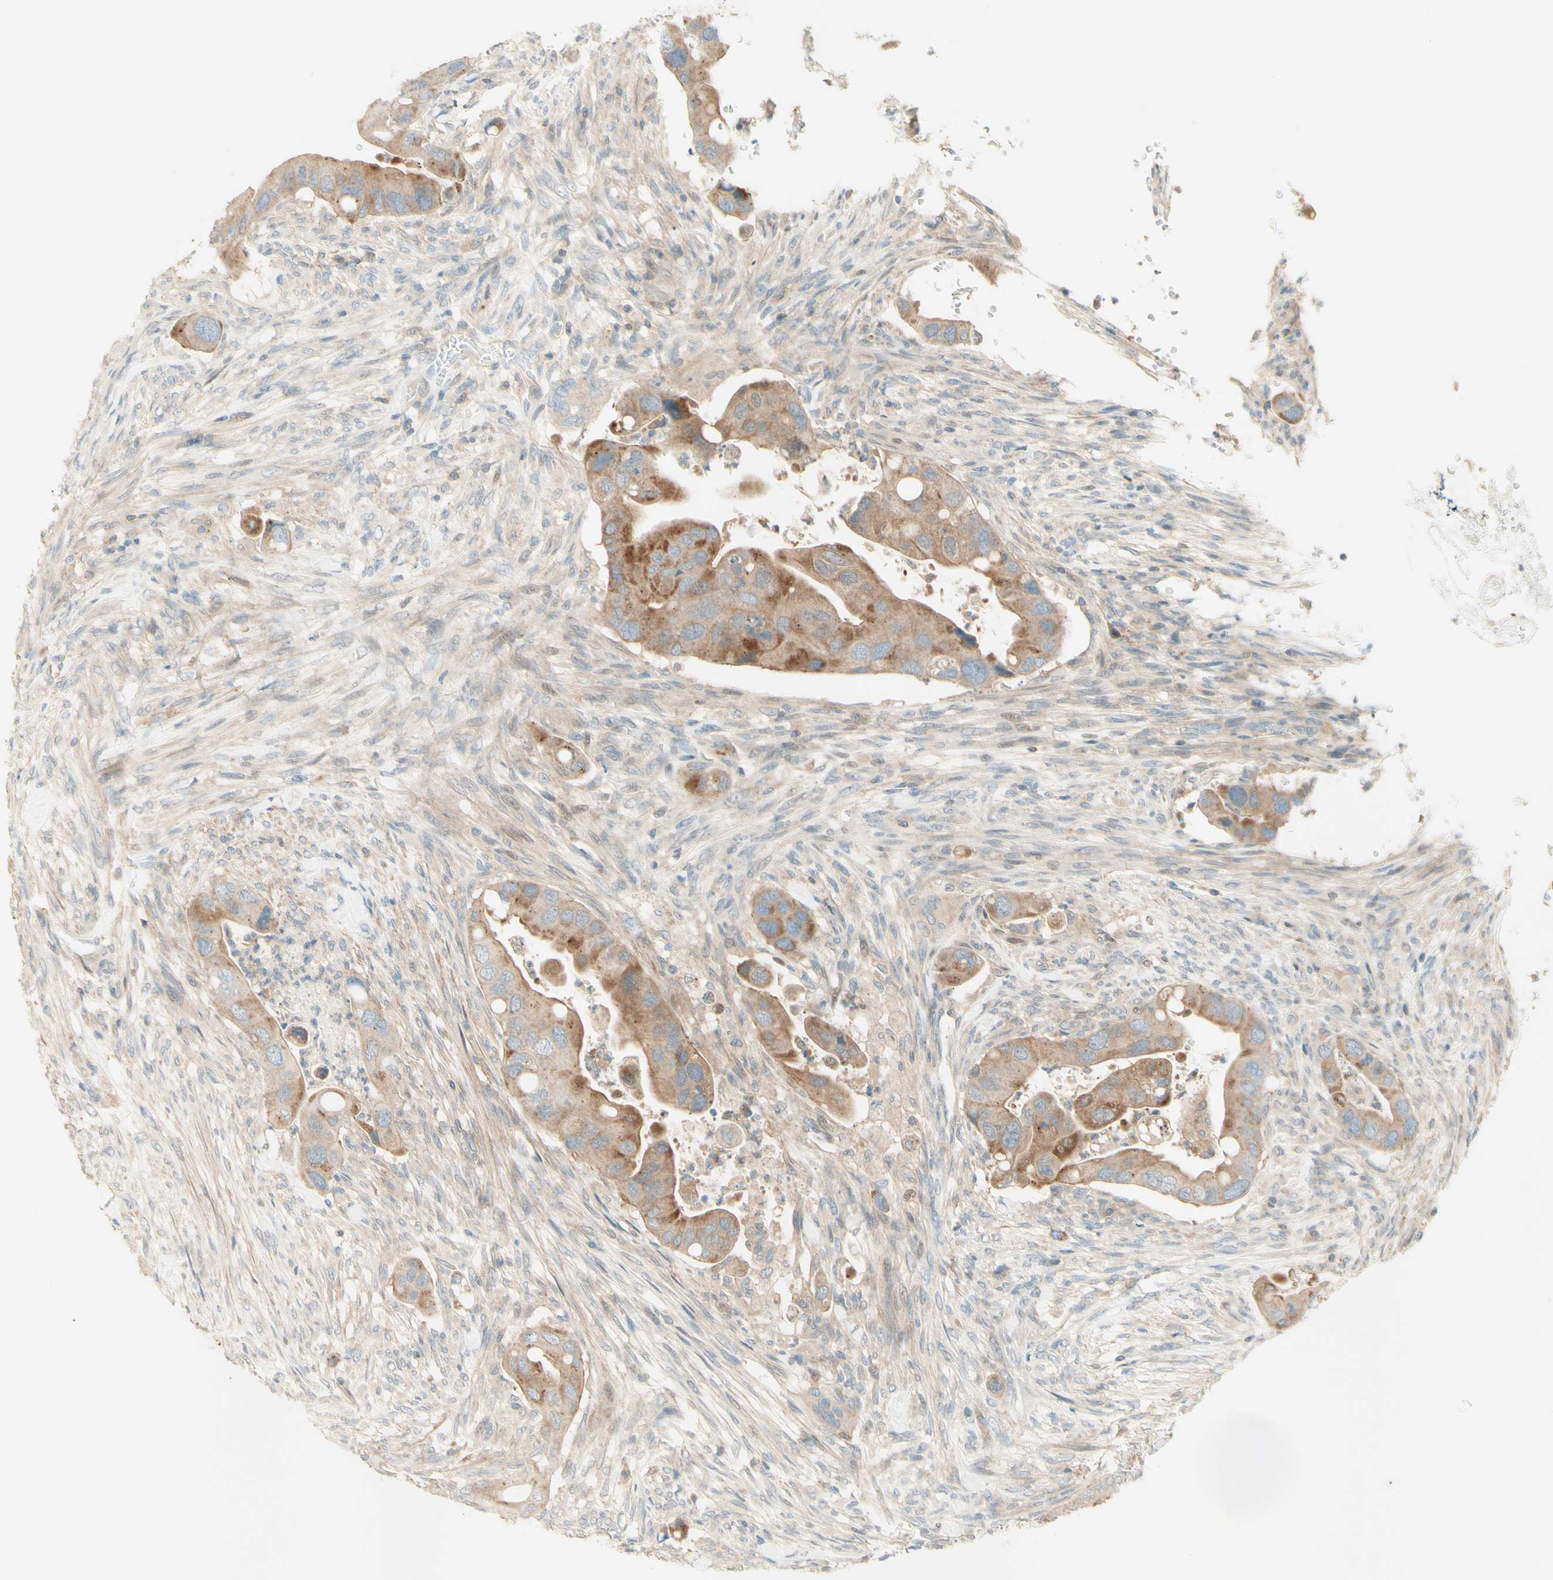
{"staining": {"intensity": "moderate", "quantity": ">75%", "location": "cytoplasmic/membranous"}, "tissue": "colorectal cancer", "cell_type": "Tumor cells", "image_type": "cancer", "snomed": [{"axis": "morphology", "description": "Adenocarcinoma, NOS"}, {"axis": "topography", "description": "Rectum"}], "caption": "Immunohistochemical staining of human colorectal cancer (adenocarcinoma) displays medium levels of moderate cytoplasmic/membranous protein expression in about >75% of tumor cells.", "gene": "PROM1", "patient": {"sex": "female", "age": 57}}